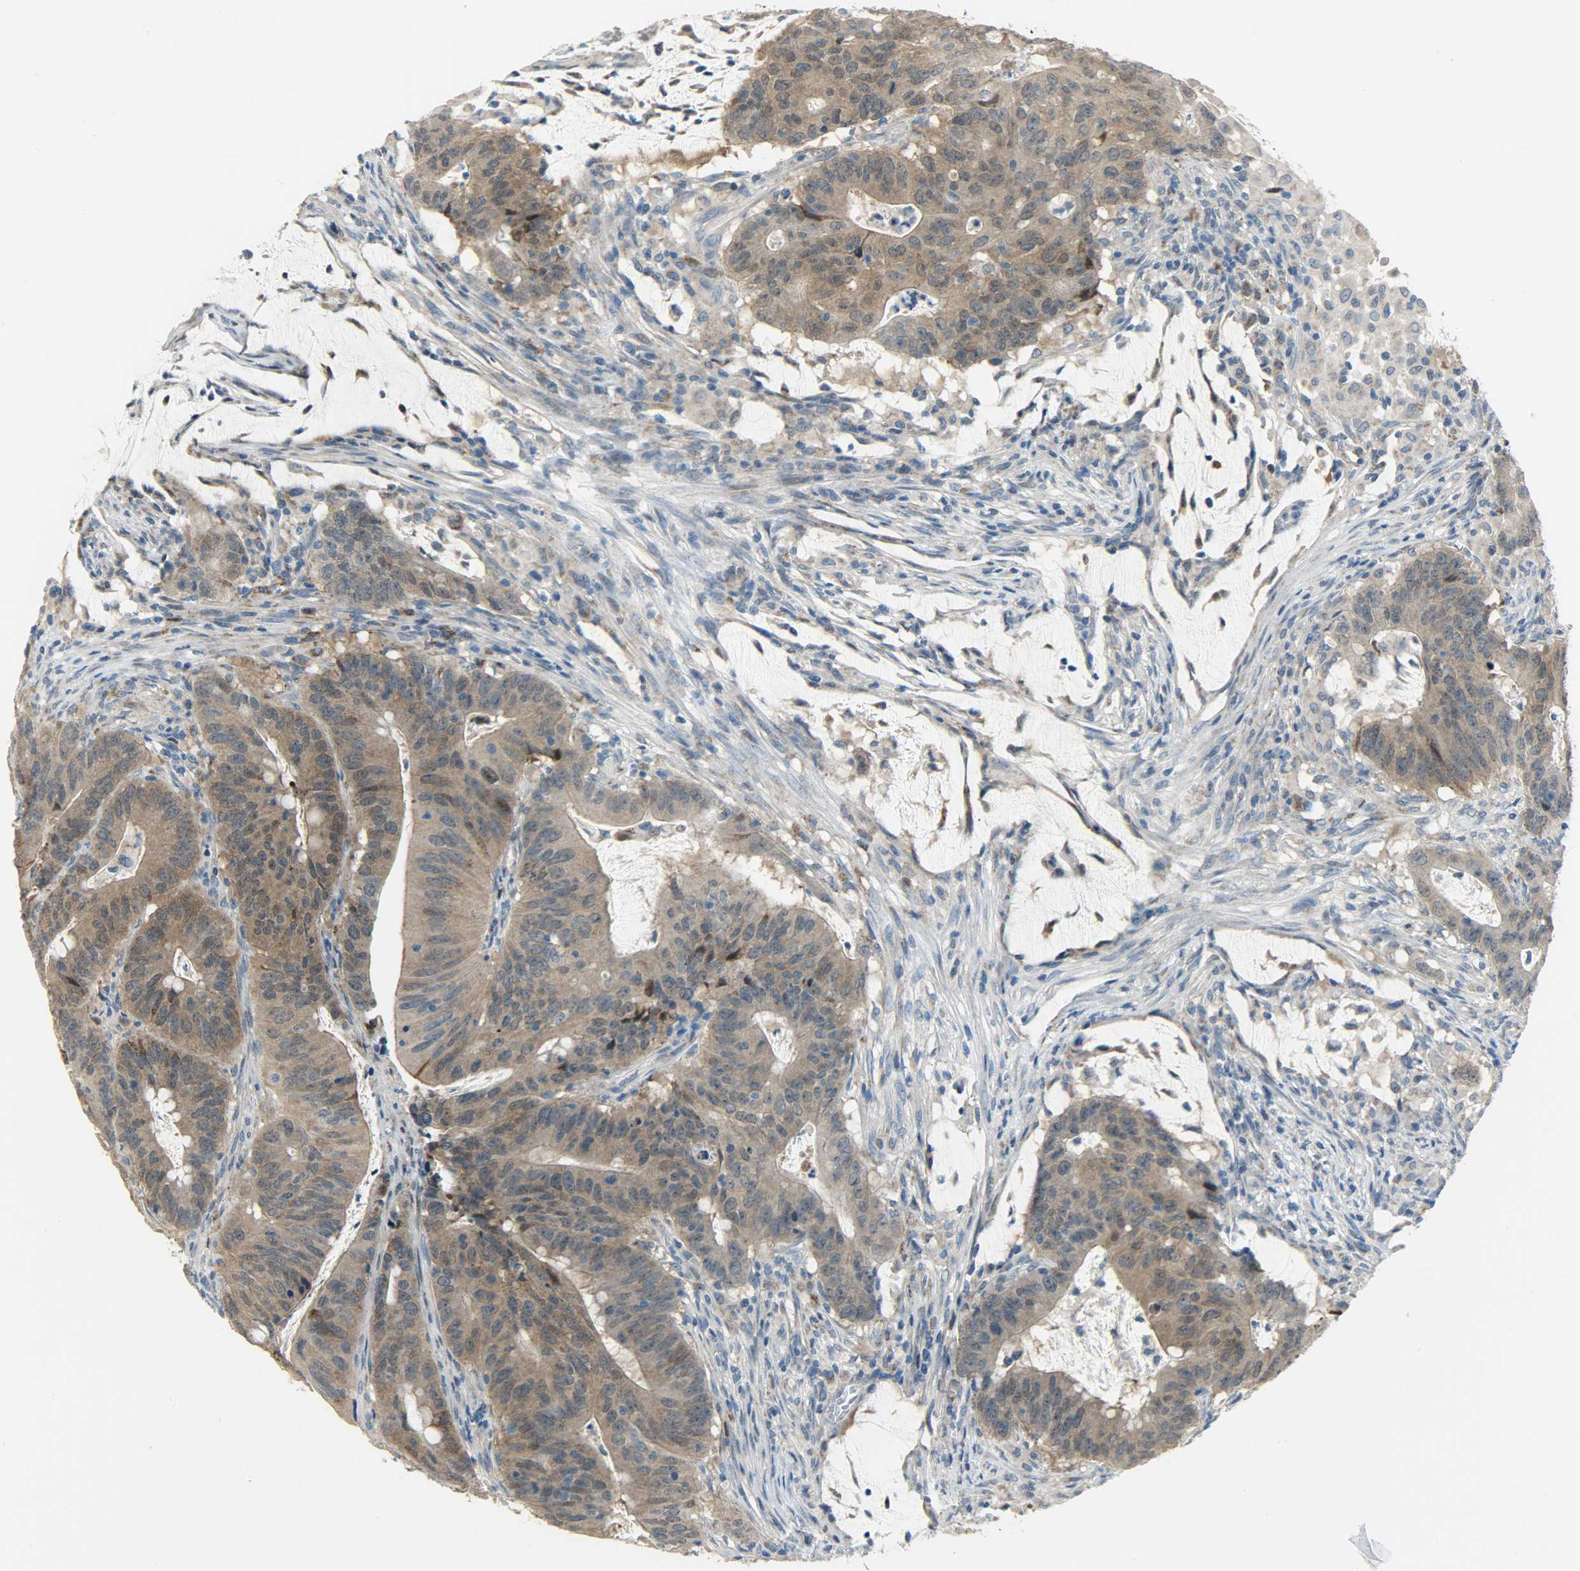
{"staining": {"intensity": "moderate", "quantity": ">75%", "location": "cytoplasmic/membranous"}, "tissue": "colorectal cancer", "cell_type": "Tumor cells", "image_type": "cancer", "snomed": [{"axis": "morphology", "description": "Adenocarcinoma, NOS"}, {"axis": "topography", "description": "Colon"}], "caption": "Tumor cells demonstrate medium levels of moderate cytoplasmic/membranous expression in approximately >75% of cells in colorectal cancer (adenocarcinoma).", "gene": "PPP1R1B", "patient": {"sex": "male", "age": 45}}